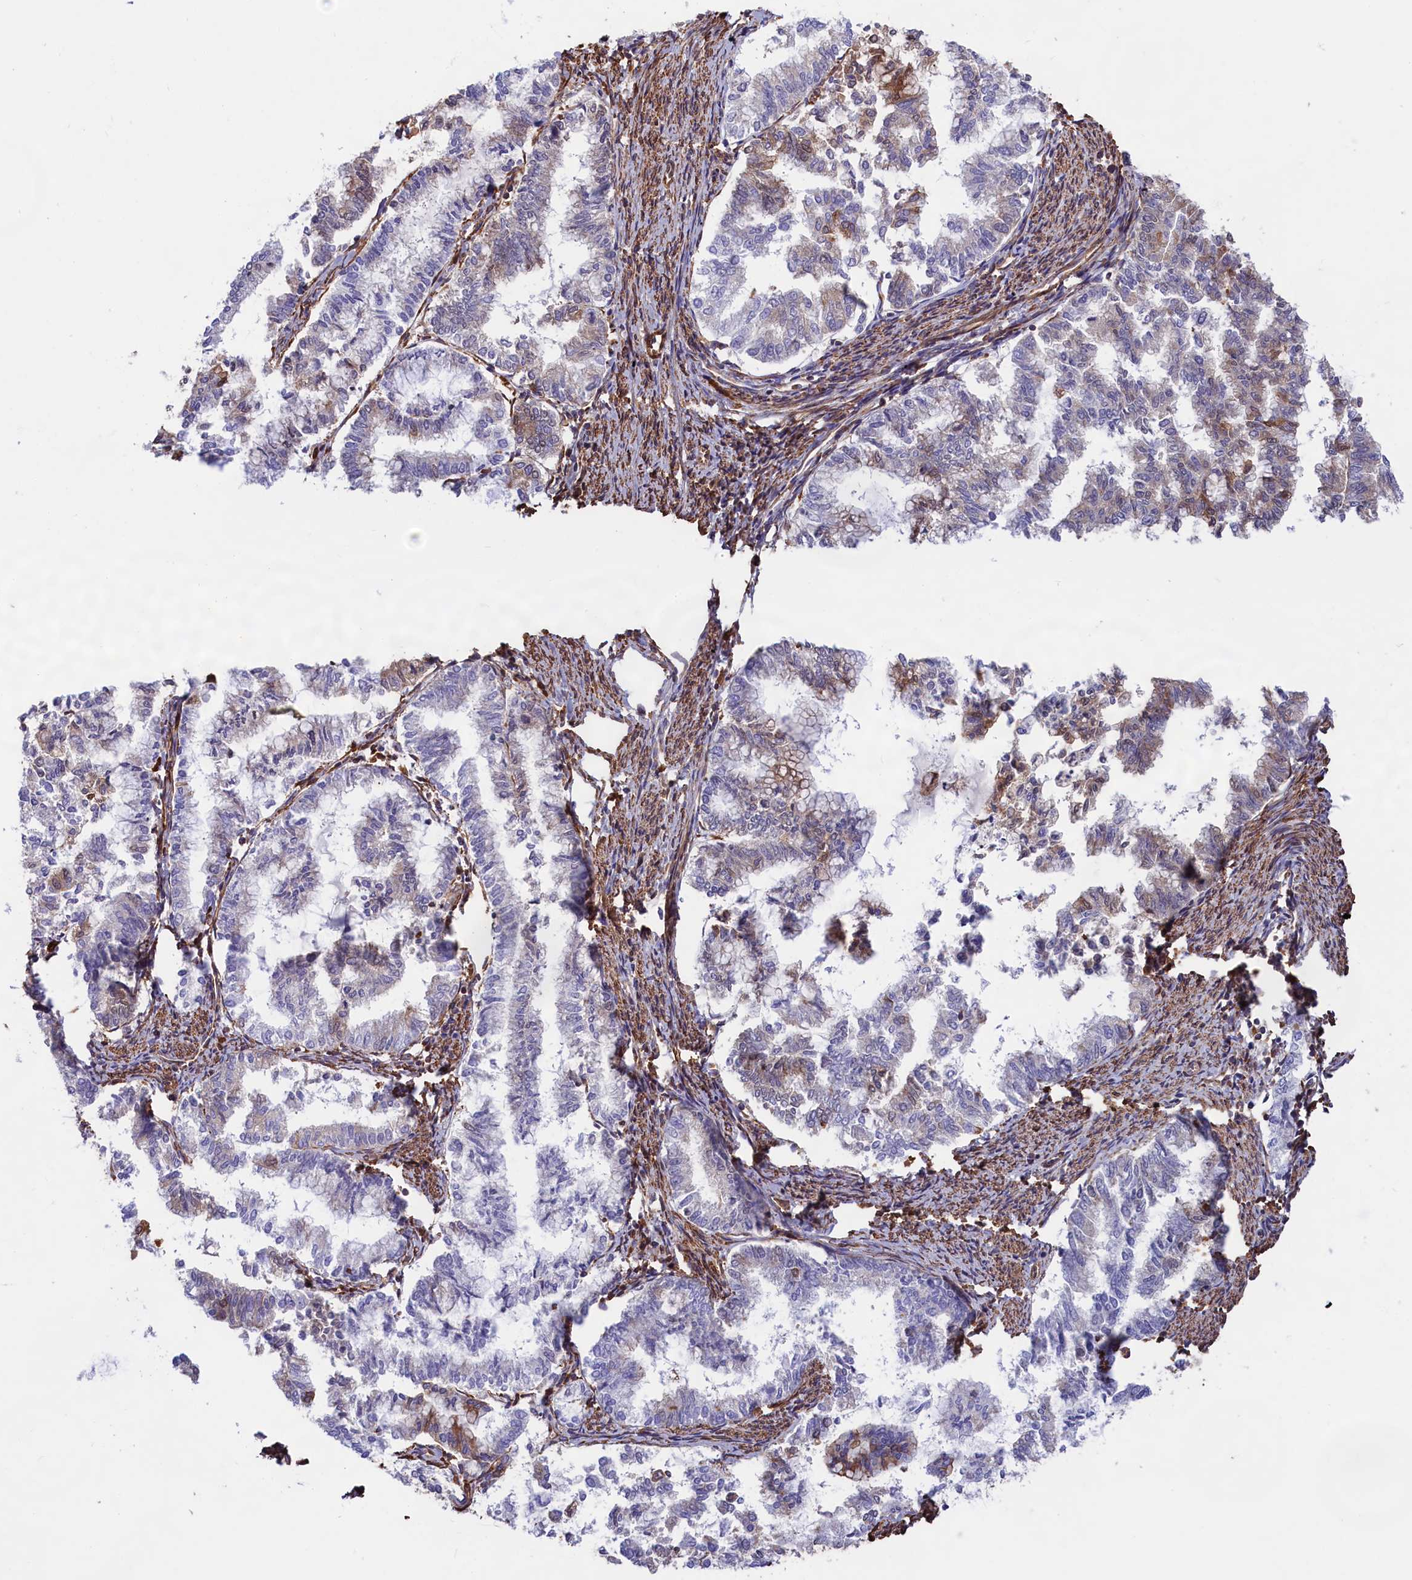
{"staining": {"intensity": "weak", "quantity": "<25%", "location": "cytoplasmic/membranous"}, "tissue": "endometrial cancer", "cell_type": "Tumor cells", "image_type": "cancer", "snomed": [{"axis": "morphology", "description": "Adenocarcinoma, NOS"}, {"axis": "topography", "description": "Endometrium"}], "caption": "This is a photomicrograph of IHC staining of endometrial adenocarcinoma, which shows no expression in tumor cells.", "gene": "GYS1", "patient": {"sex": "female", "age": 79}}